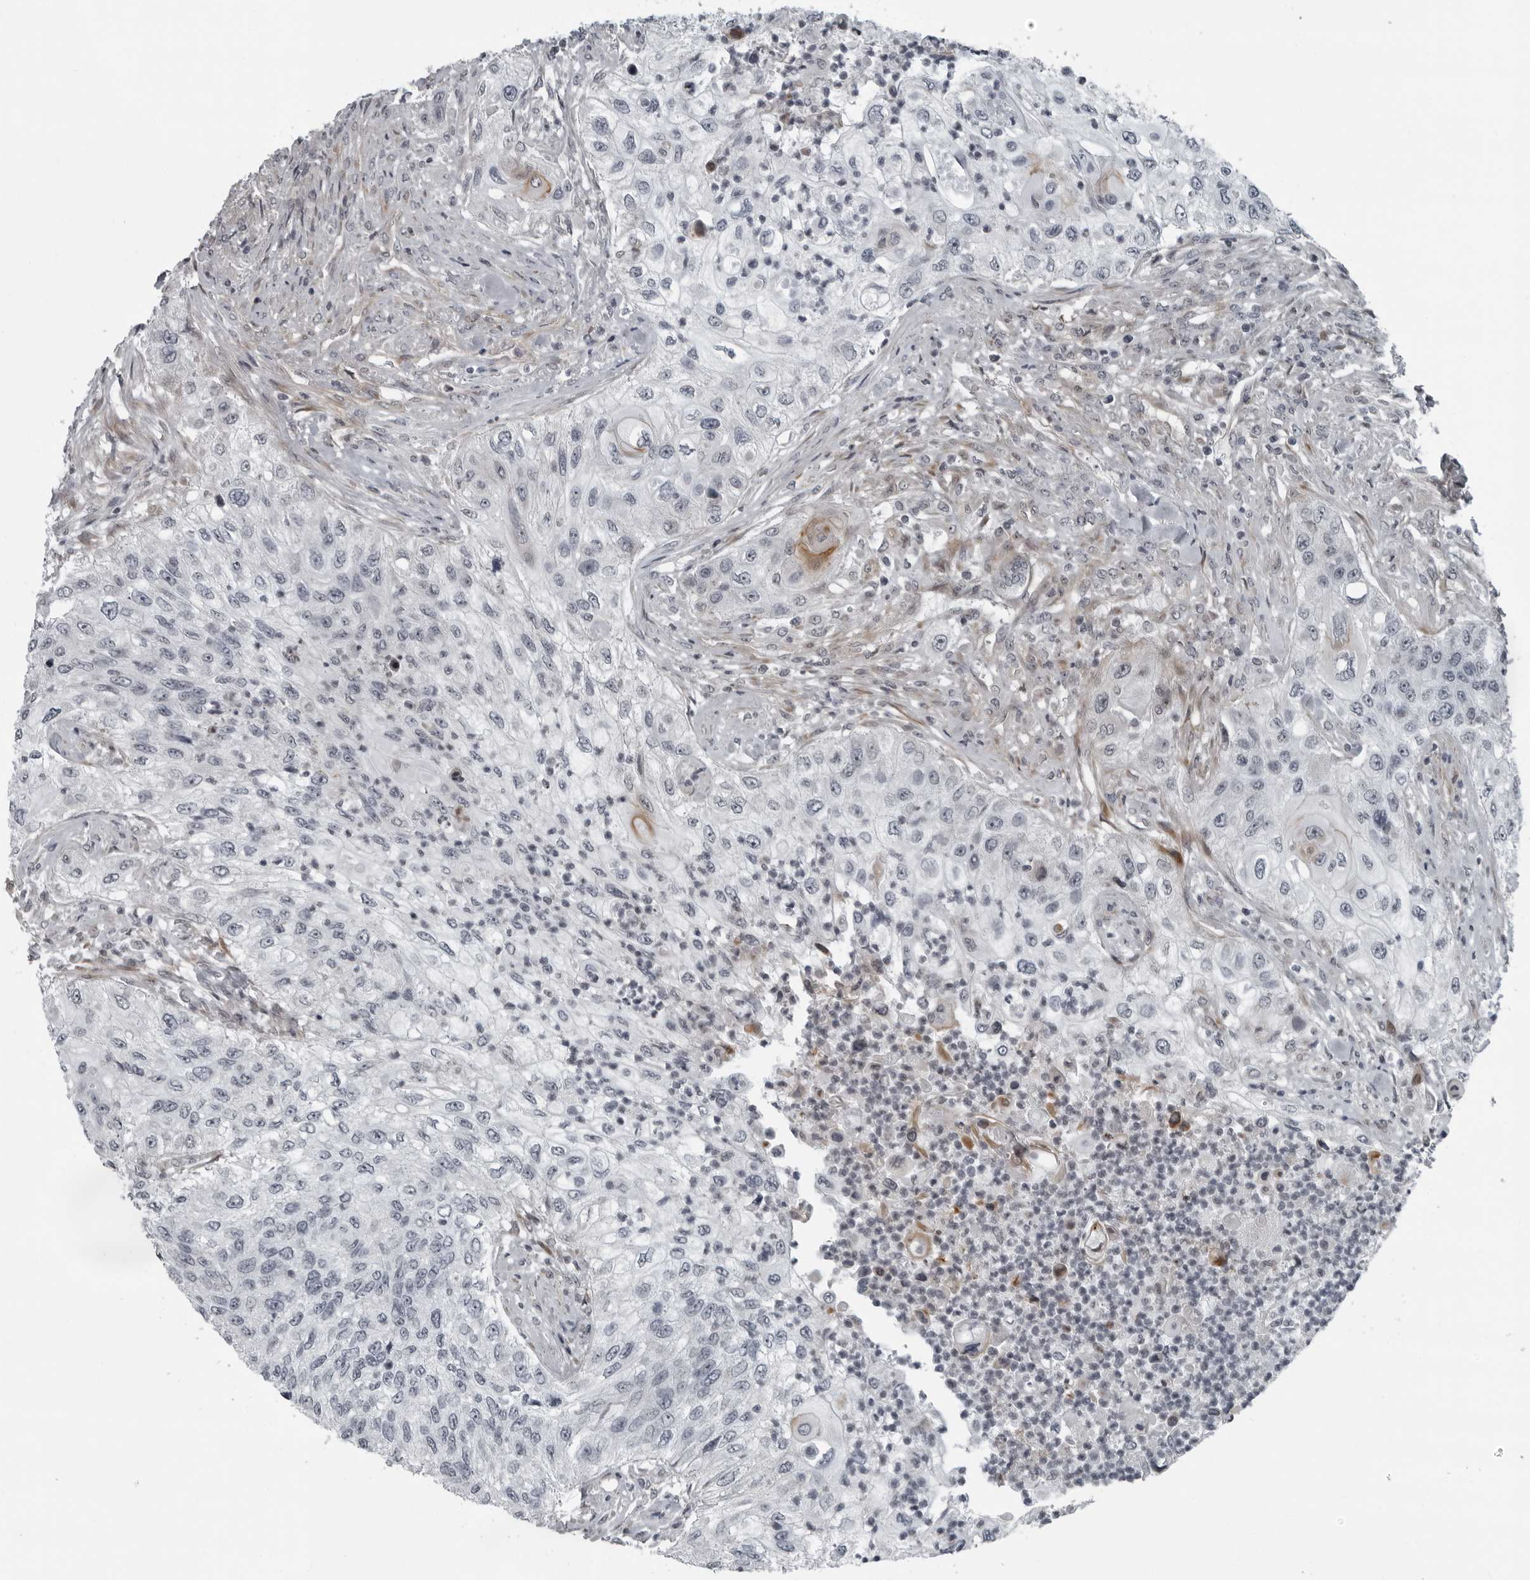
{"staining": {"intensity": "negative", "quantity": "none", "location": "none"}, "tissue": "urothelial cancer", "cell_type": "Tumor cells", "image_type": "cancer", "snomed": [{"axis": "morphology", "description": "Urothelial carcinoma, High grade"}, {"axis": "topography", "description": "Urinary bladder"}], "caption": "IHC of human high-grade urothelial carcinoma displays no expression in tumor cells. (DAB (3,3'-diaminobenzidine) immunohistochemistry, high magnification).", "gene": "FAM102B", "patient": {"sex": "female", "age": 60}}